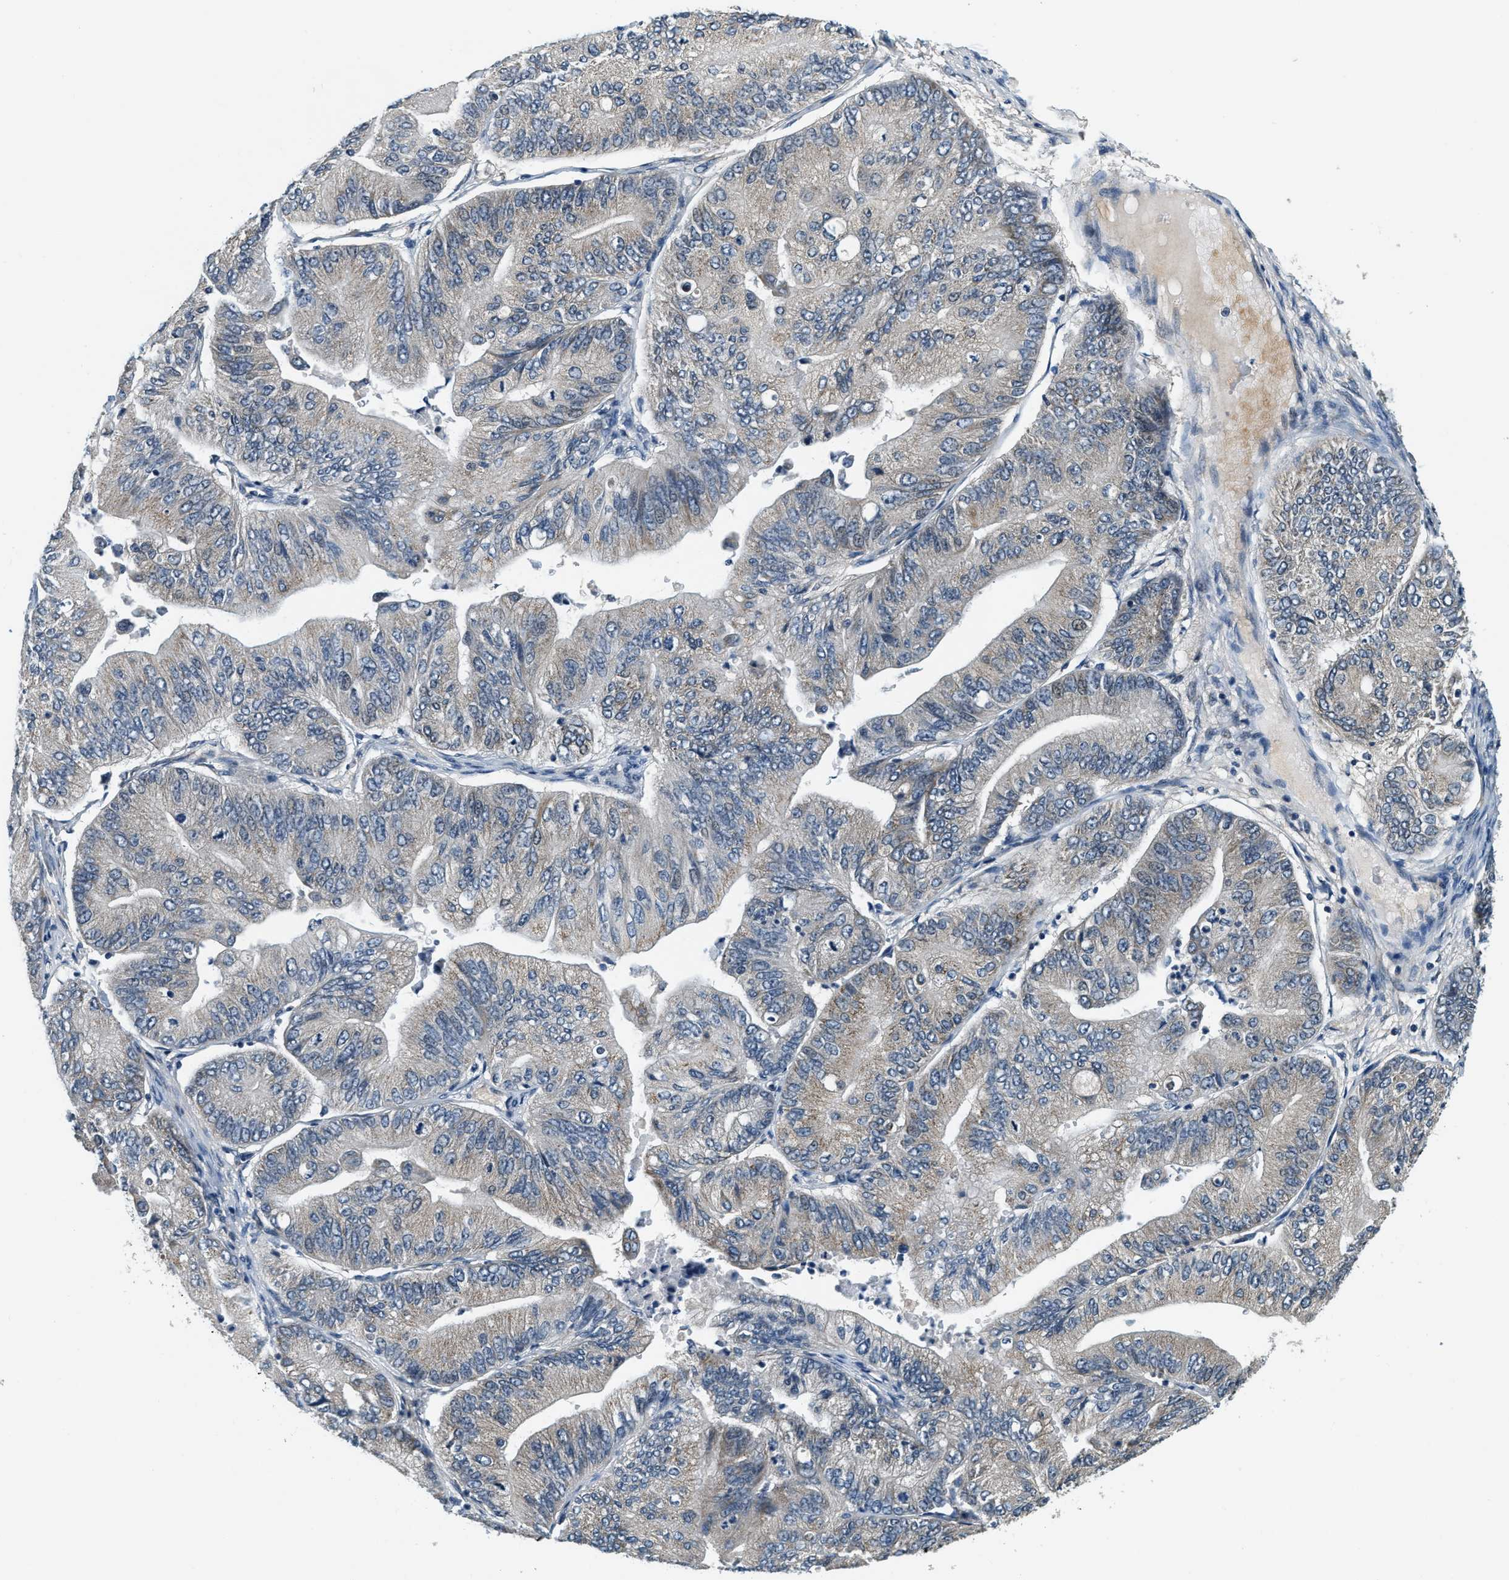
{"staining": {"intensity": "negative", "quantity": "none", "location": "none"}, "tissue": "ovarian cancer", "cell_type": "Tumor cells", "image_type": "cancer", "snomed": [{"axis": "morphology", "description": "Cystadenocarcinoma, mucinous, NOS"}, {"axis": "topography", "description": "Ovary"}], "caption": "Tumor cells are negative for brown protein staining in ovarian cancer.", "gene": "YAE1", "patient": {"sex": "female", "age": 61}}